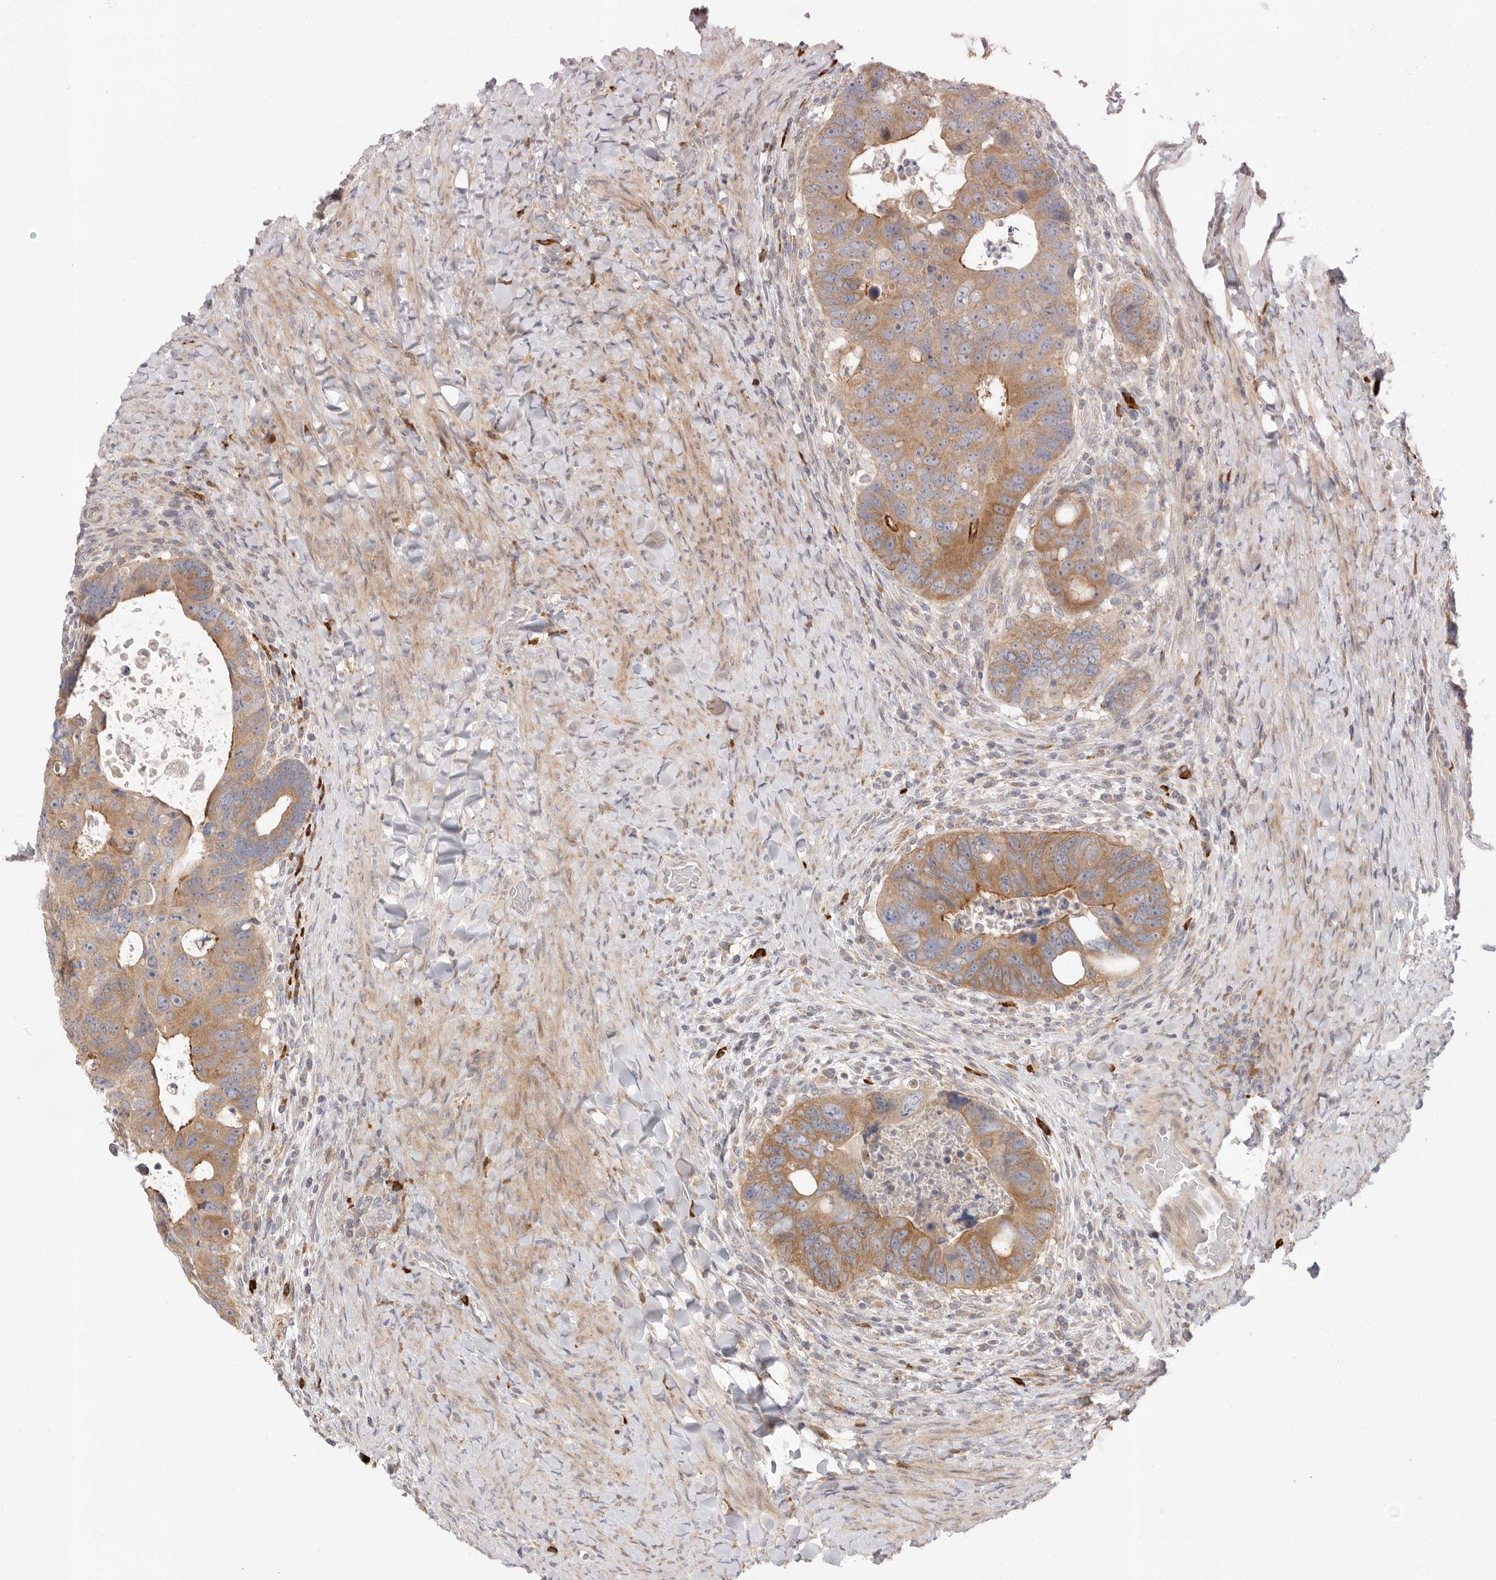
{"staining": {"intensity": "moderate", "quantity": ">75%", "location": "cytoplasmic/membranous"}, "tissue": "colorectal cancer", "cell_type": "Tumor cells", "image_type": "cancer", "snomed": [{"axis": "morphology", "description": "Adenocarcinoma, NOS"}, {"axis": "topography", "description": "Rectum"}], "caption": "Human colorectal cancer stained with a protein marker shows moderate staining in tumor cells.", "gene": "USH1C", "patient": {"sex": "male", "age": 59}}